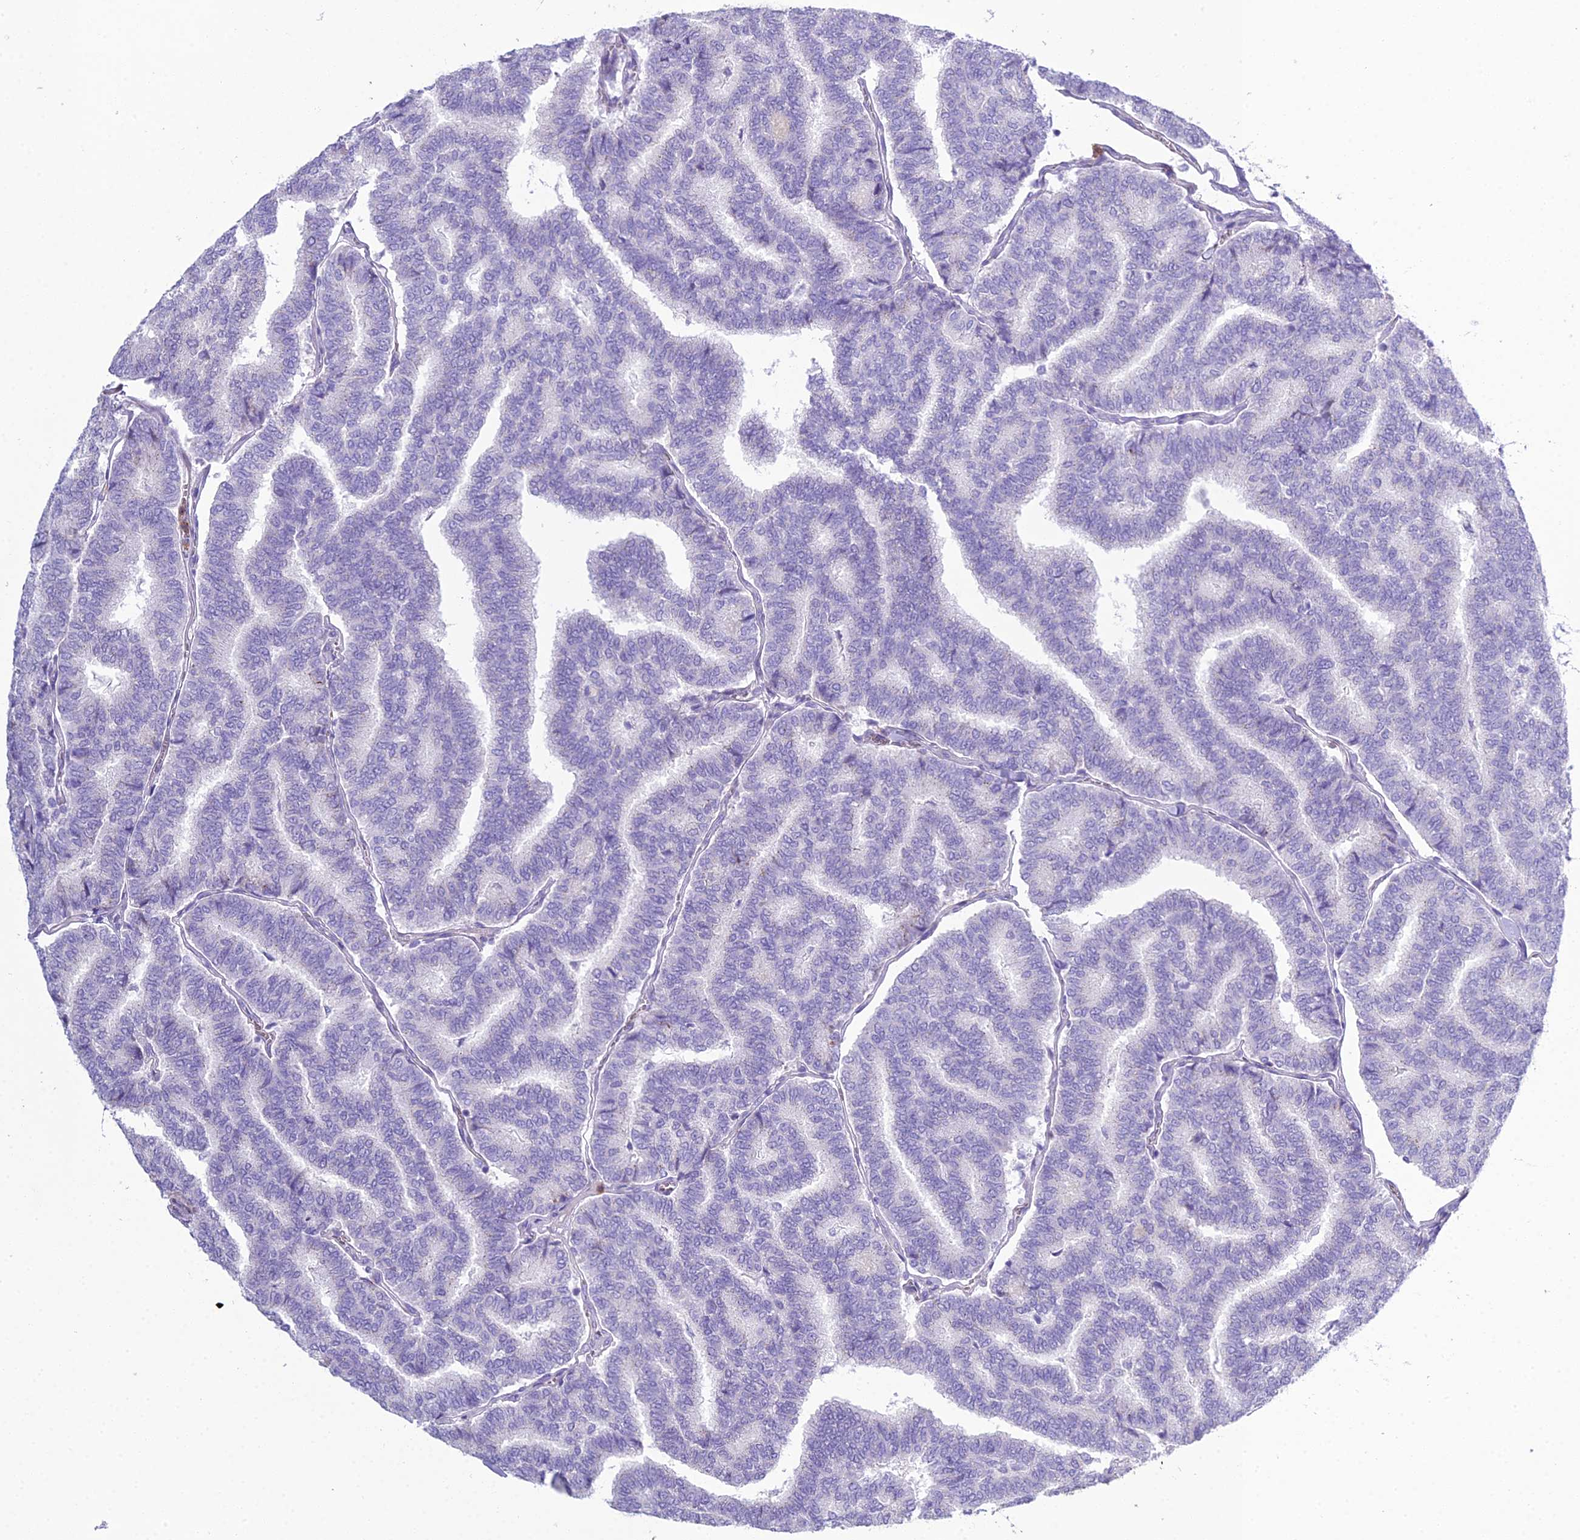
{"staining": {"intensity": "negative", "quantity": "none", "location": "none"}, "tissue": "thyroid cancer", "cell_type": "Tumor cells", "image_type": "cancer", "snomed": [{"axis": "morphology", "description": "Papillary adenocarcinoma, NOS"}, {"axis": "topography", "description": "Thyroid gland"}], "caption": "Tumor cells are negative for brown protein staining in thyroid cancer.", "gene": "OR1Q1", "patient": {"sex": "female", "age": 35}}